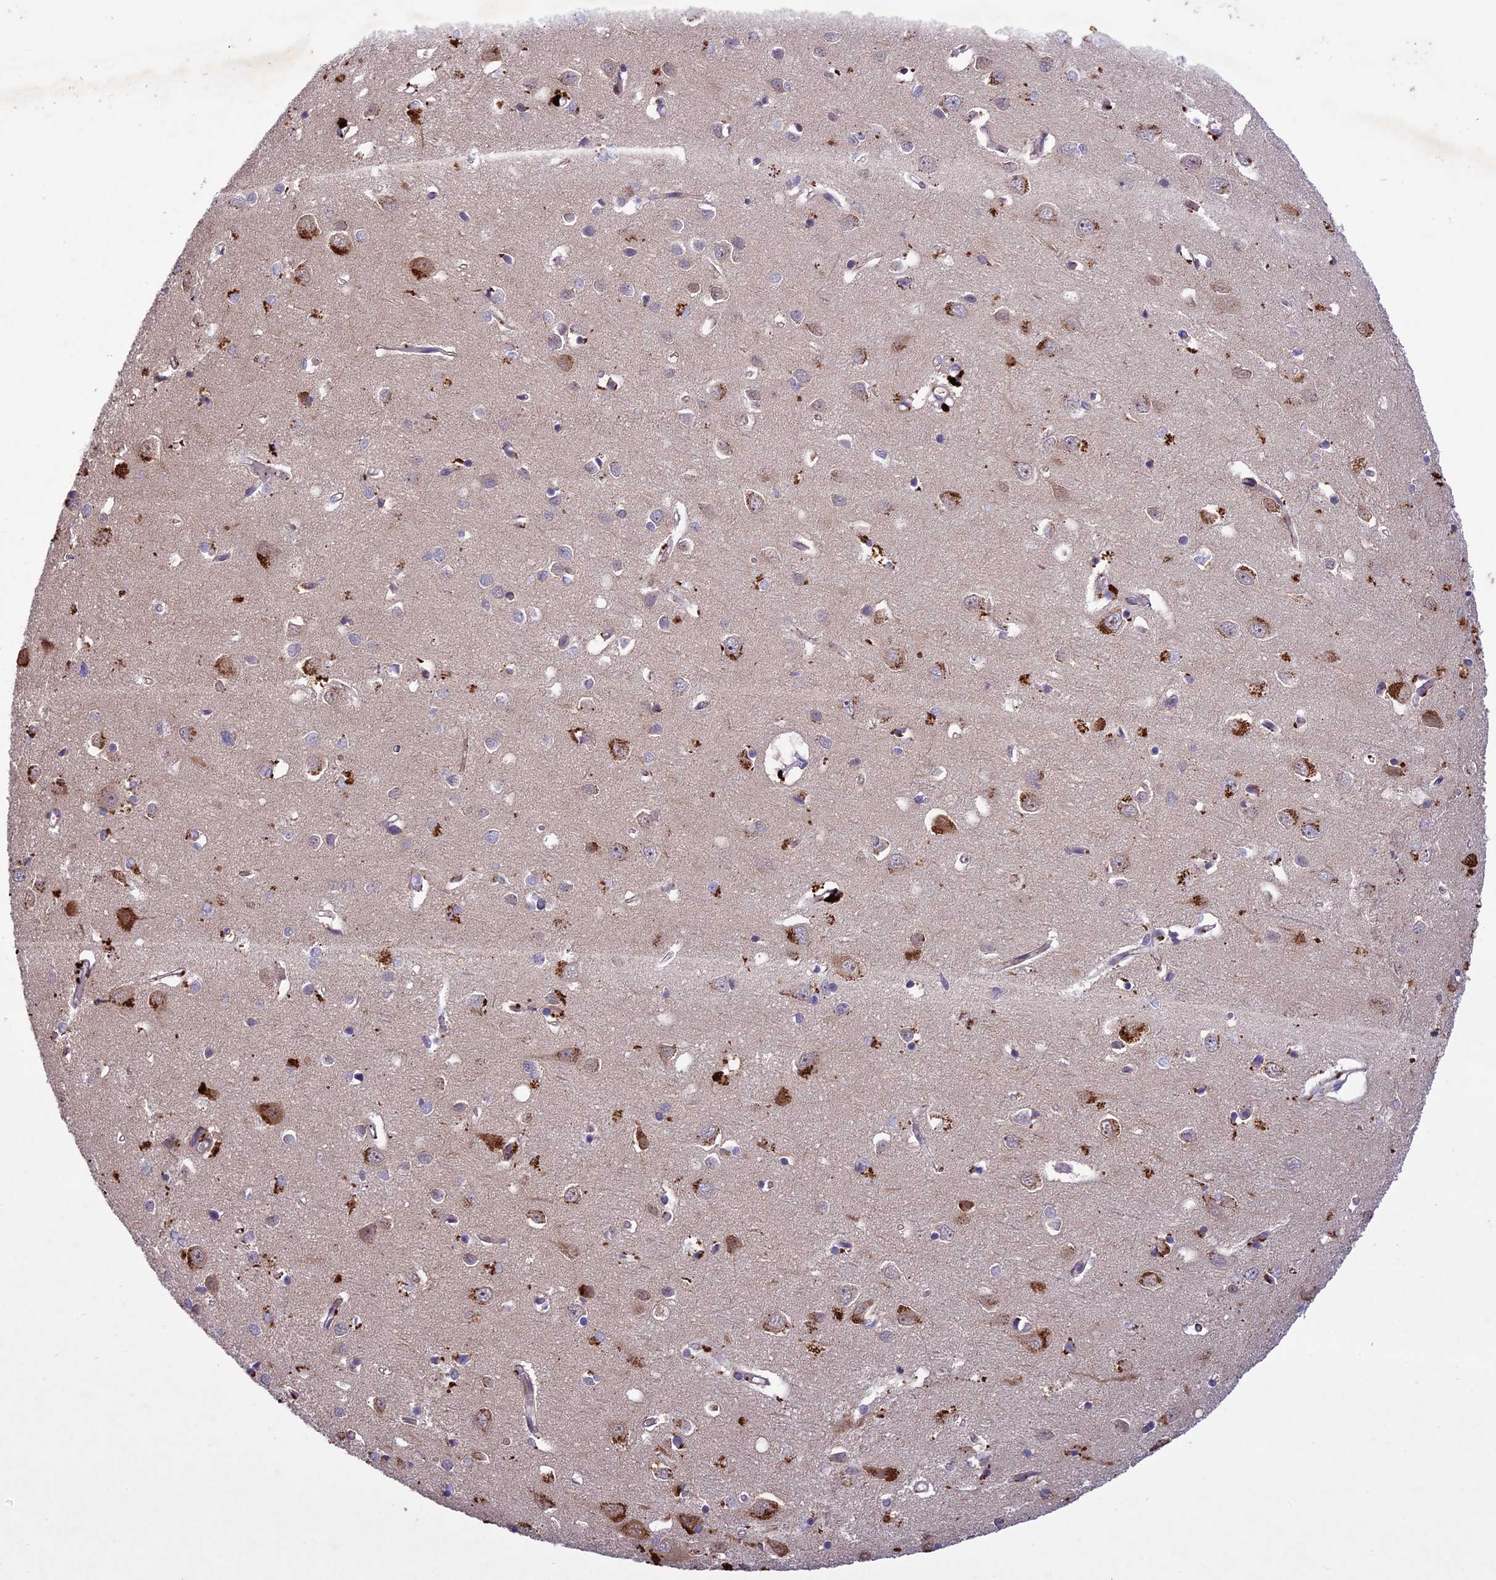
{"staining": {"intensity": "weak", "quantity": "25%-75%", "location": "cytoplasmic/membranous"}, "tissue": "cerebral cortex", "cell_type": "Endothelial cells", "image_type": "normal", "snomed": [{"axis": "morphology", "description": "Normal tissue, NOS"}, {"axis": "topography", "description": "Cerebral cortex"}], "caption": "The immunohistochemical stain highlights weak cytoplasmic/membranous staining in endothelial cells of unremarkable cerebral cortex. The staining was performed using DAB (3,3'-diaminobenzidine) to visualize the protein expression in brown, while the nuclei were stained in blue with hematoxylin (Magnification: 20x).", "gene": "ADO", "patient": {"sex": "female", "age": 64}}